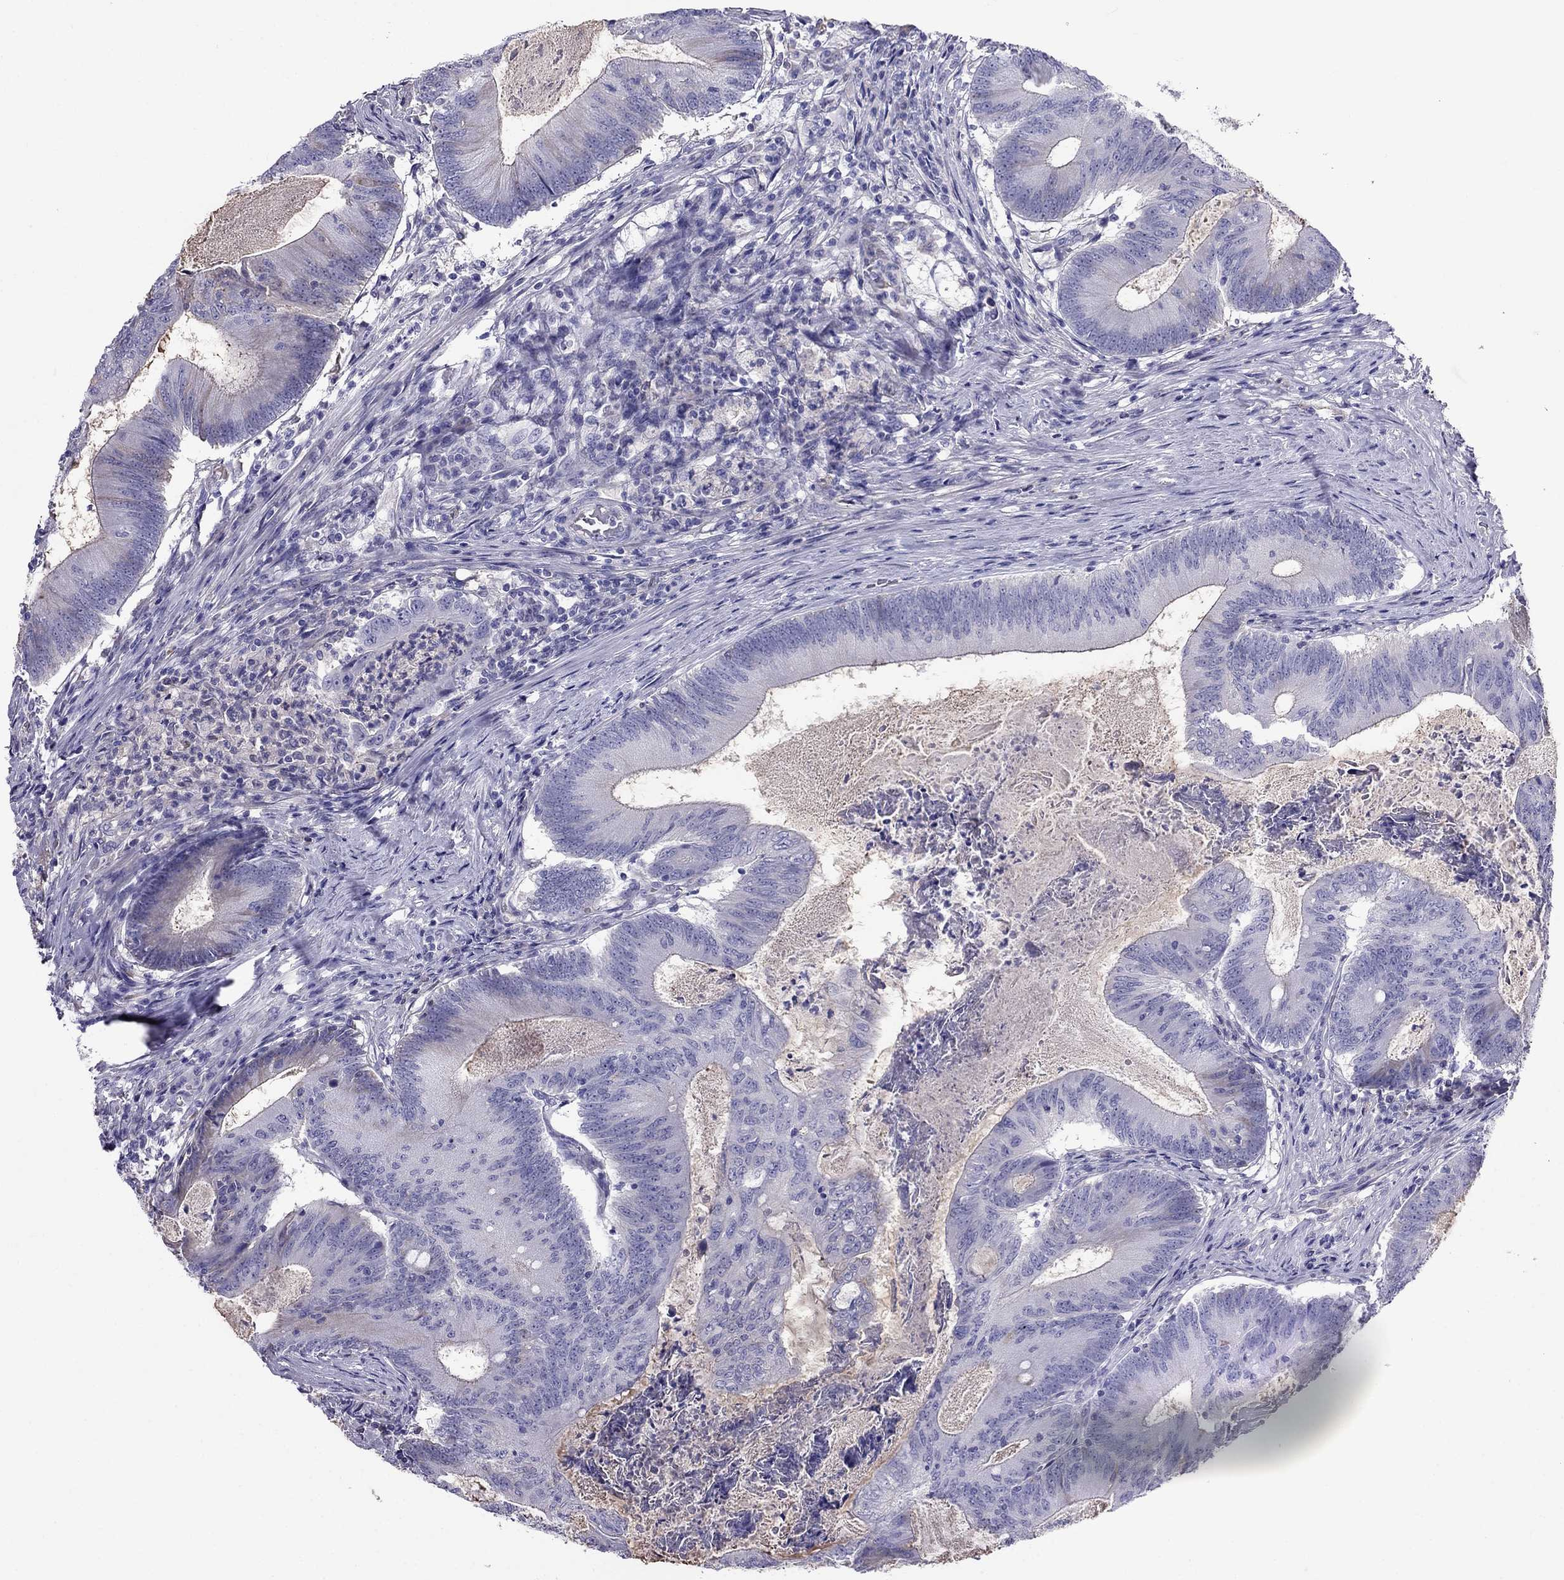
{"staining": {"intensity": "negative", "quantity": "none", "location": "none"}, "tissue": "colorectal cancer", "cell_type": "Tumor cells", "image_type": "cancer", "snomed": [{"axis": "morphology", "description": "Adenocarcinoma, NOS"}, {"axis": "topography", "description": "Colon"}], "caption": "Tumor cells show no significant protein staining in colorectal cancer.", "gene": "TBC1D21", "patient": {"sex": "female", "age": 70}}